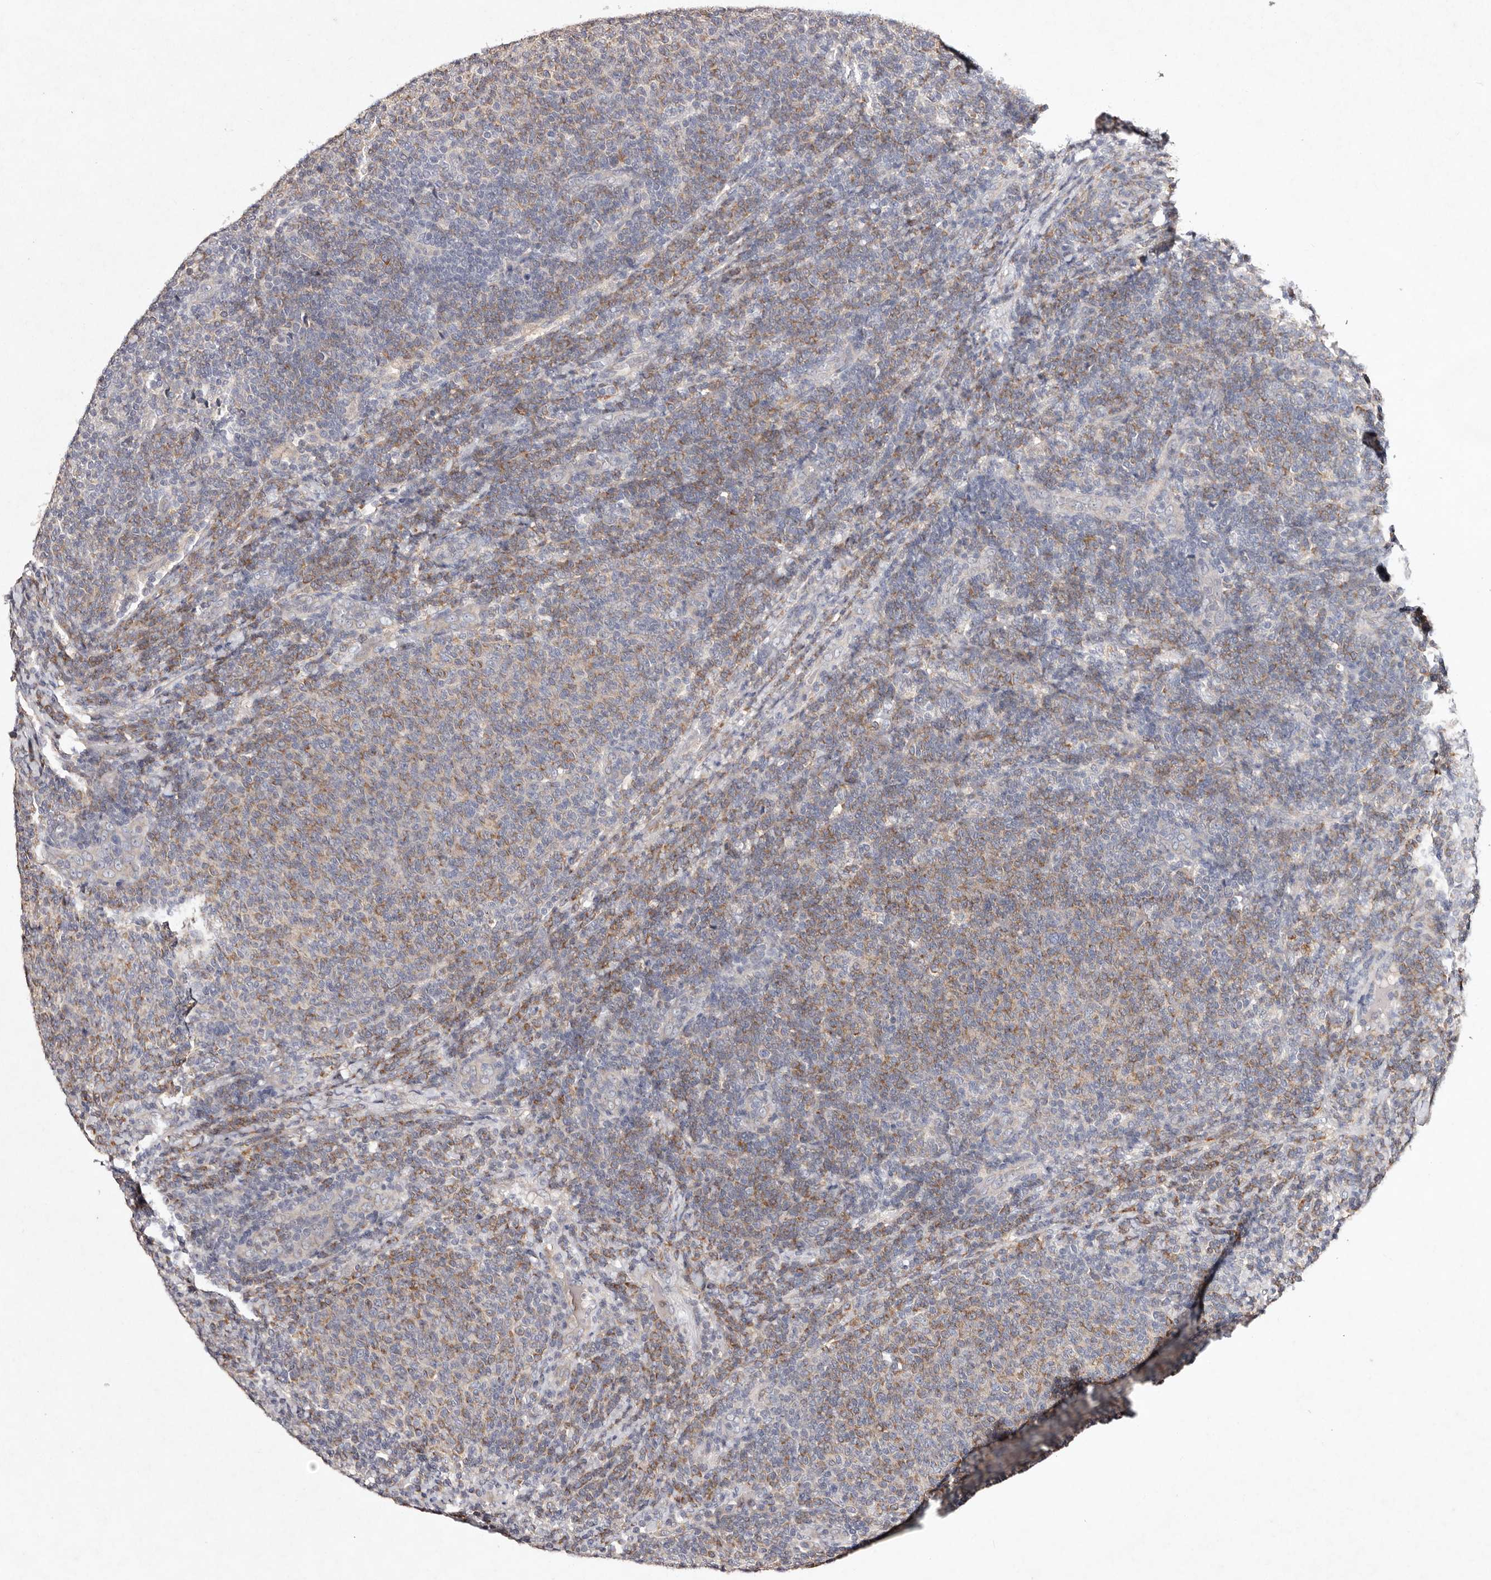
{"staining": {"intensity": "moderate", "quantity": "<25%", "location": "cytoplasmic/membranous"}, "tissue": "lymphoma", "cell_type": "Tumor cells", "image_type": "cancer", "snomed": [{"axis": "morphology", "description": "Malignant lymphoma, non-Hodgkin's type, Low grade"}, {"axis": "topography", "description": "Lymph node"}], "caption": "Immunohistochemical staining of lymphoma shows low levels of moderate cytoplasmic/membranous protein expression in approximately <25% of tumor cells.", "gene": "TSC2", "patient": {"sex": "male", "age": 66}}